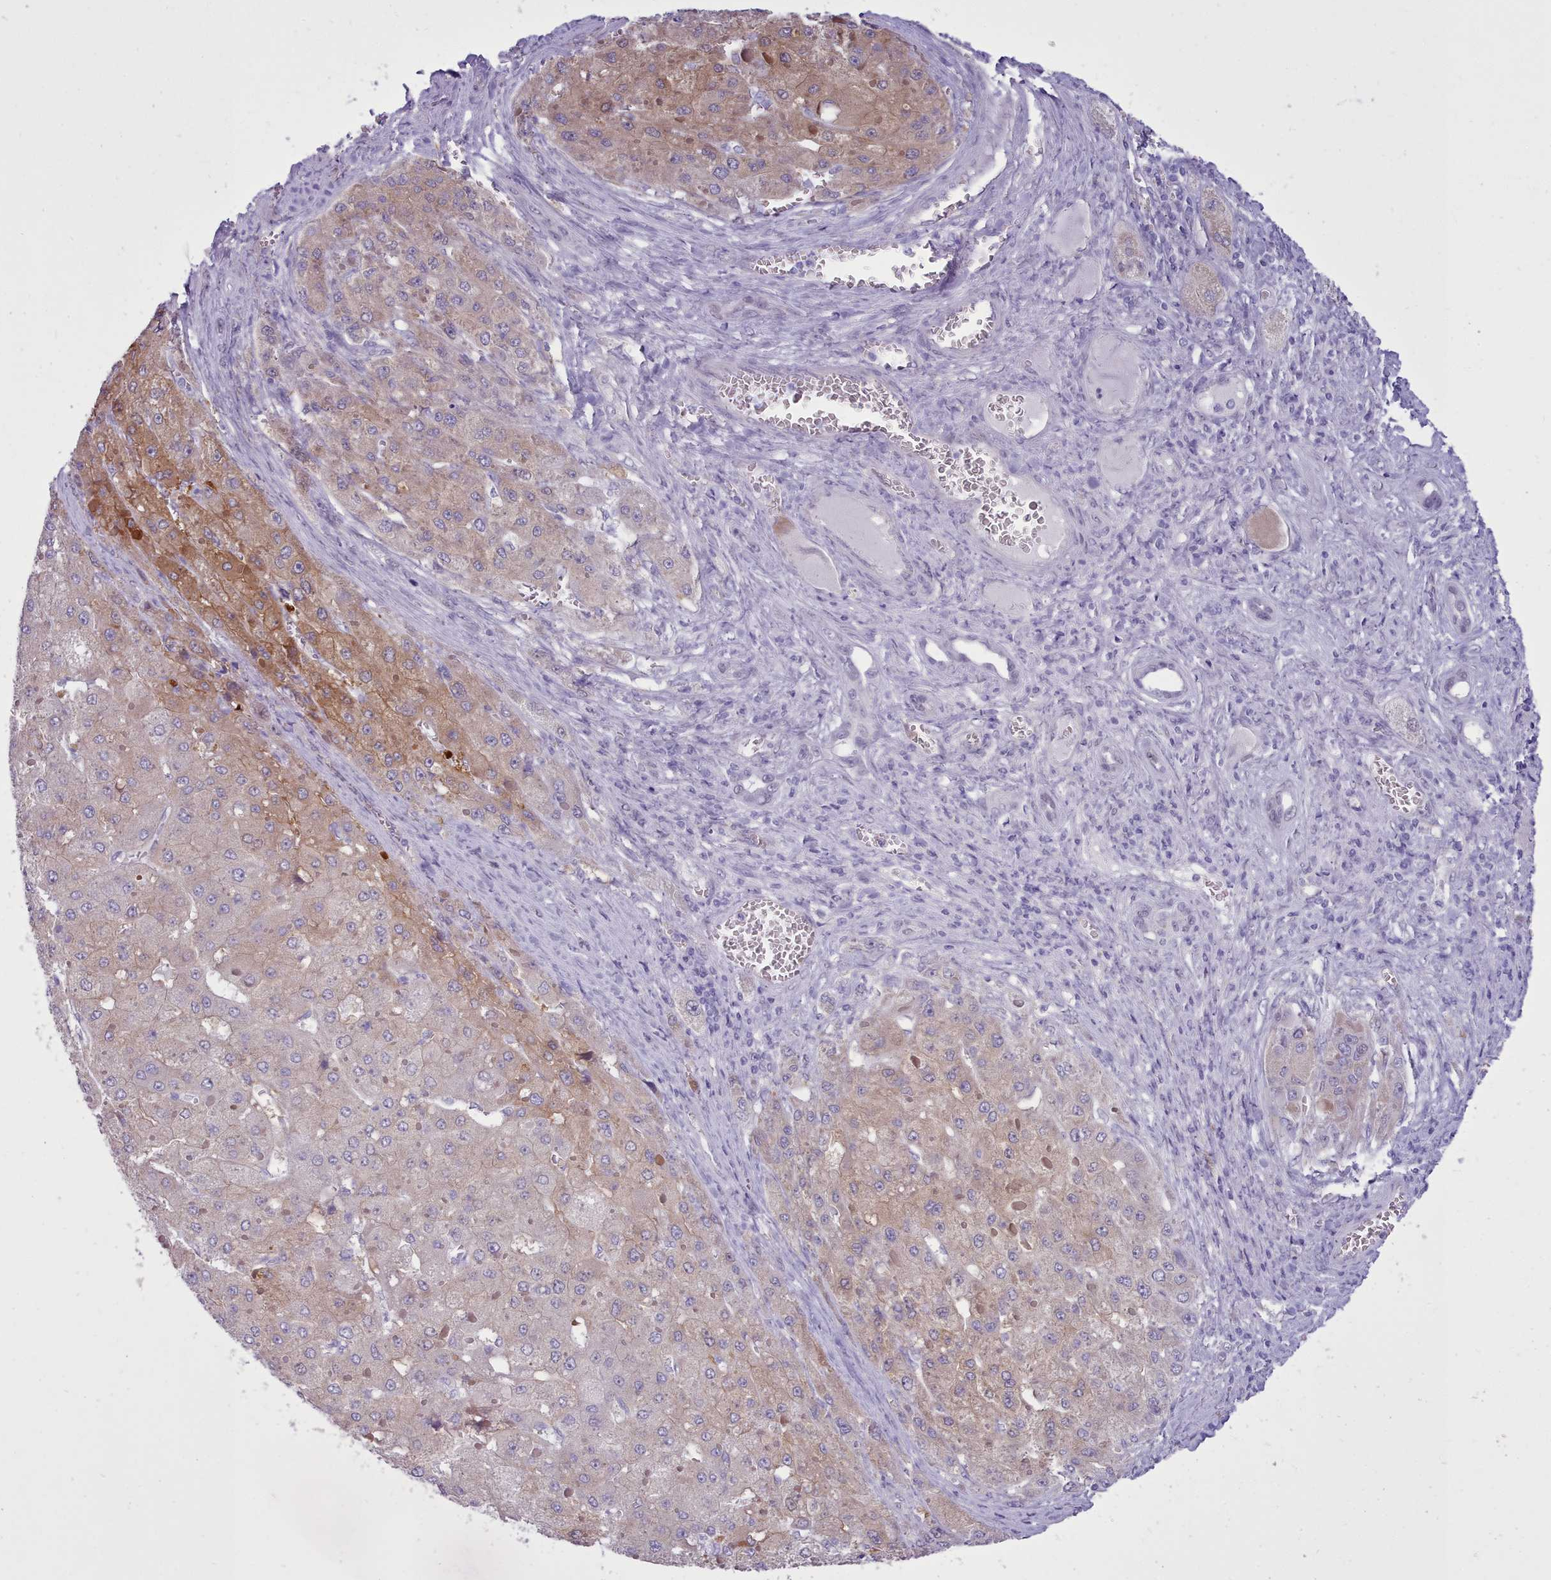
{"staining": {"intensity": "weak", "quantity": "25%-75%", "location": "cytoplasmic/membranous"}, "tissue": "liver cancer", "cell_type": "Tumor cells", "image_type": "cancer", "snomed": [{"axis": "morphology", "description": "Carcinoma, Hepatocellular, NOS"}, {"axis": "topography", "description": "Liver"}], "caption": "Weak cytoplasmic/membranous expression for a protein is appreciated in about 25%-75% of tumor cells of hepatocellular carcinoma (liver) using immunohistochemistry (IHC).", "gene": "TMEM253", "patient": {"sex": "female", "age": 73}}